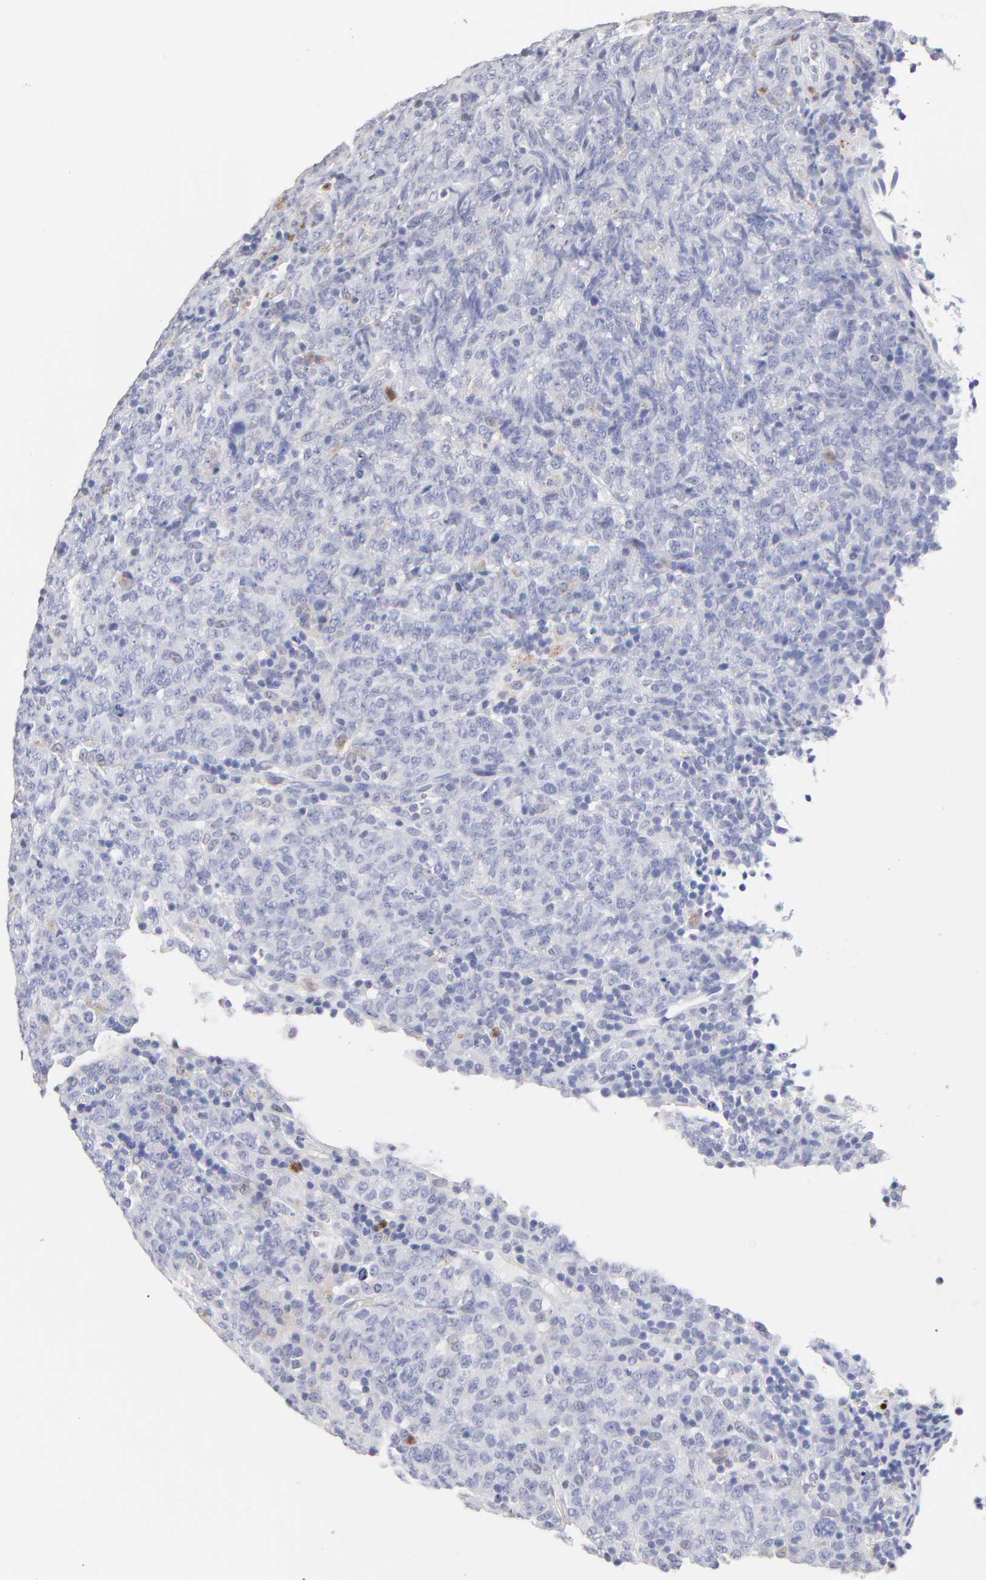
{"staining": {"intensity": "negative", "quantity": "none", "location": "none"}, "tissue": "lymphoma", "cell_type": "Tumor cells", "image_type": "cancer", "snomed": [{"axis": "morphology", "description": "Malignant lymphoma, non-Hodgkin's type, High grade"}, {"axis": "topography", "description": "Tonsil"}], "caption": "Protein analysis of lymphoma exhibits no significant staining in tumor cells. (DAB (3,3'-diaminobenzidine) immunohistochemistry (IHC) visualized using brightfield microscopy, high magnification).", "gene": "SMARCA1", "patient": {"sex": "female", "age": 36}}